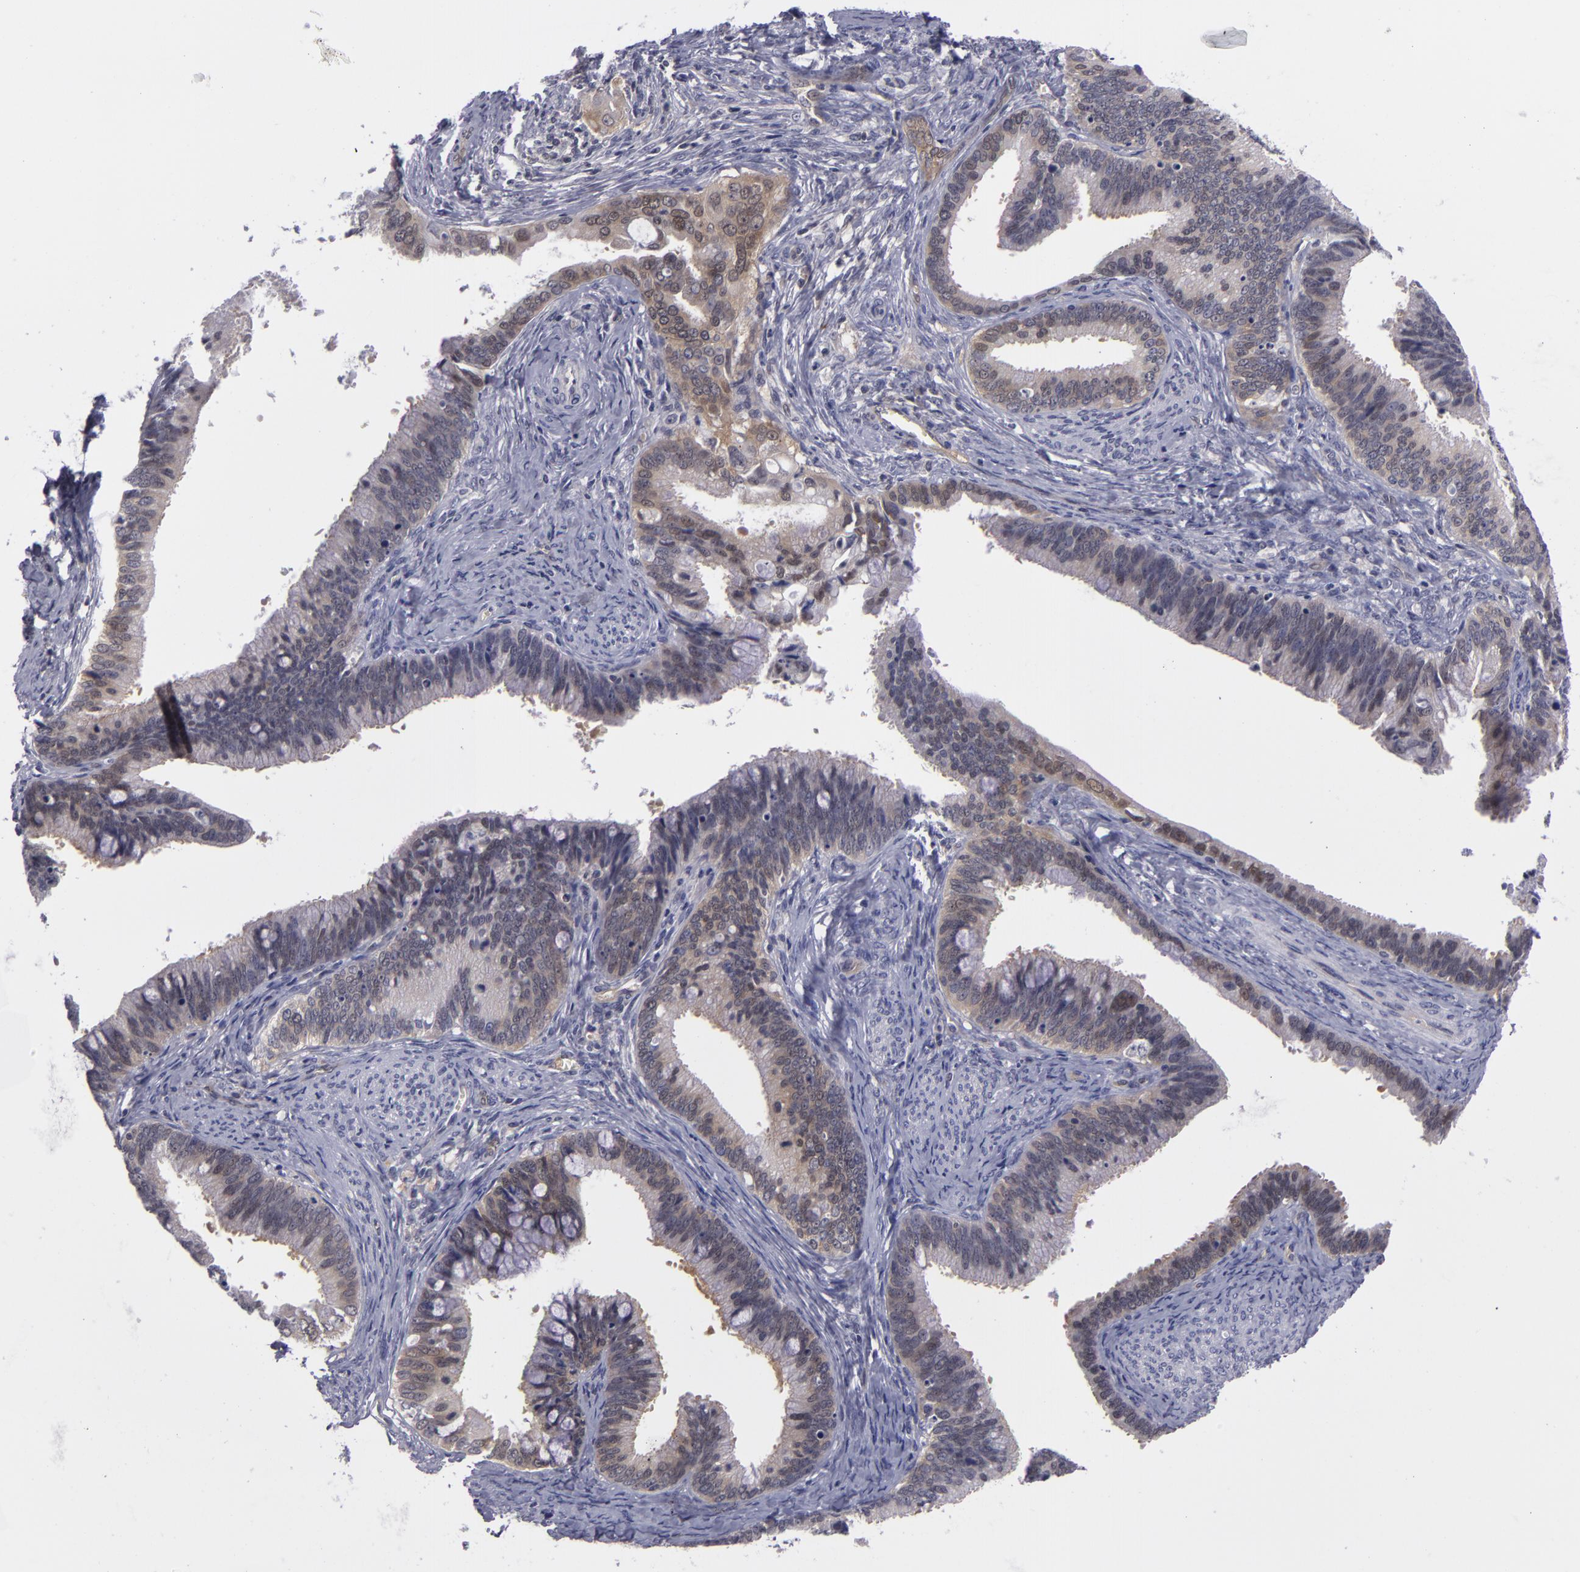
{"staining": {"intensity": "moderate", "quantity": ">75%", "location": "cytoplasmic/membranous"}, "tissue": "cervical cancer", "cell_type": "Tumor cells", "image_type": "cancer", "snomed": [{"axis": "morphology", "description": "Adenocarcinoma, NOS"}, {"axis": "topography", "description": "Cervix"}], "caption": "Cervical cancer (adenocarcinoma) stained for a protein displays moderate cytoplasmic/membranous positivity in tumor cells.", "gene": "BCL10", "patient": {"sex": "female", "age": 47}}